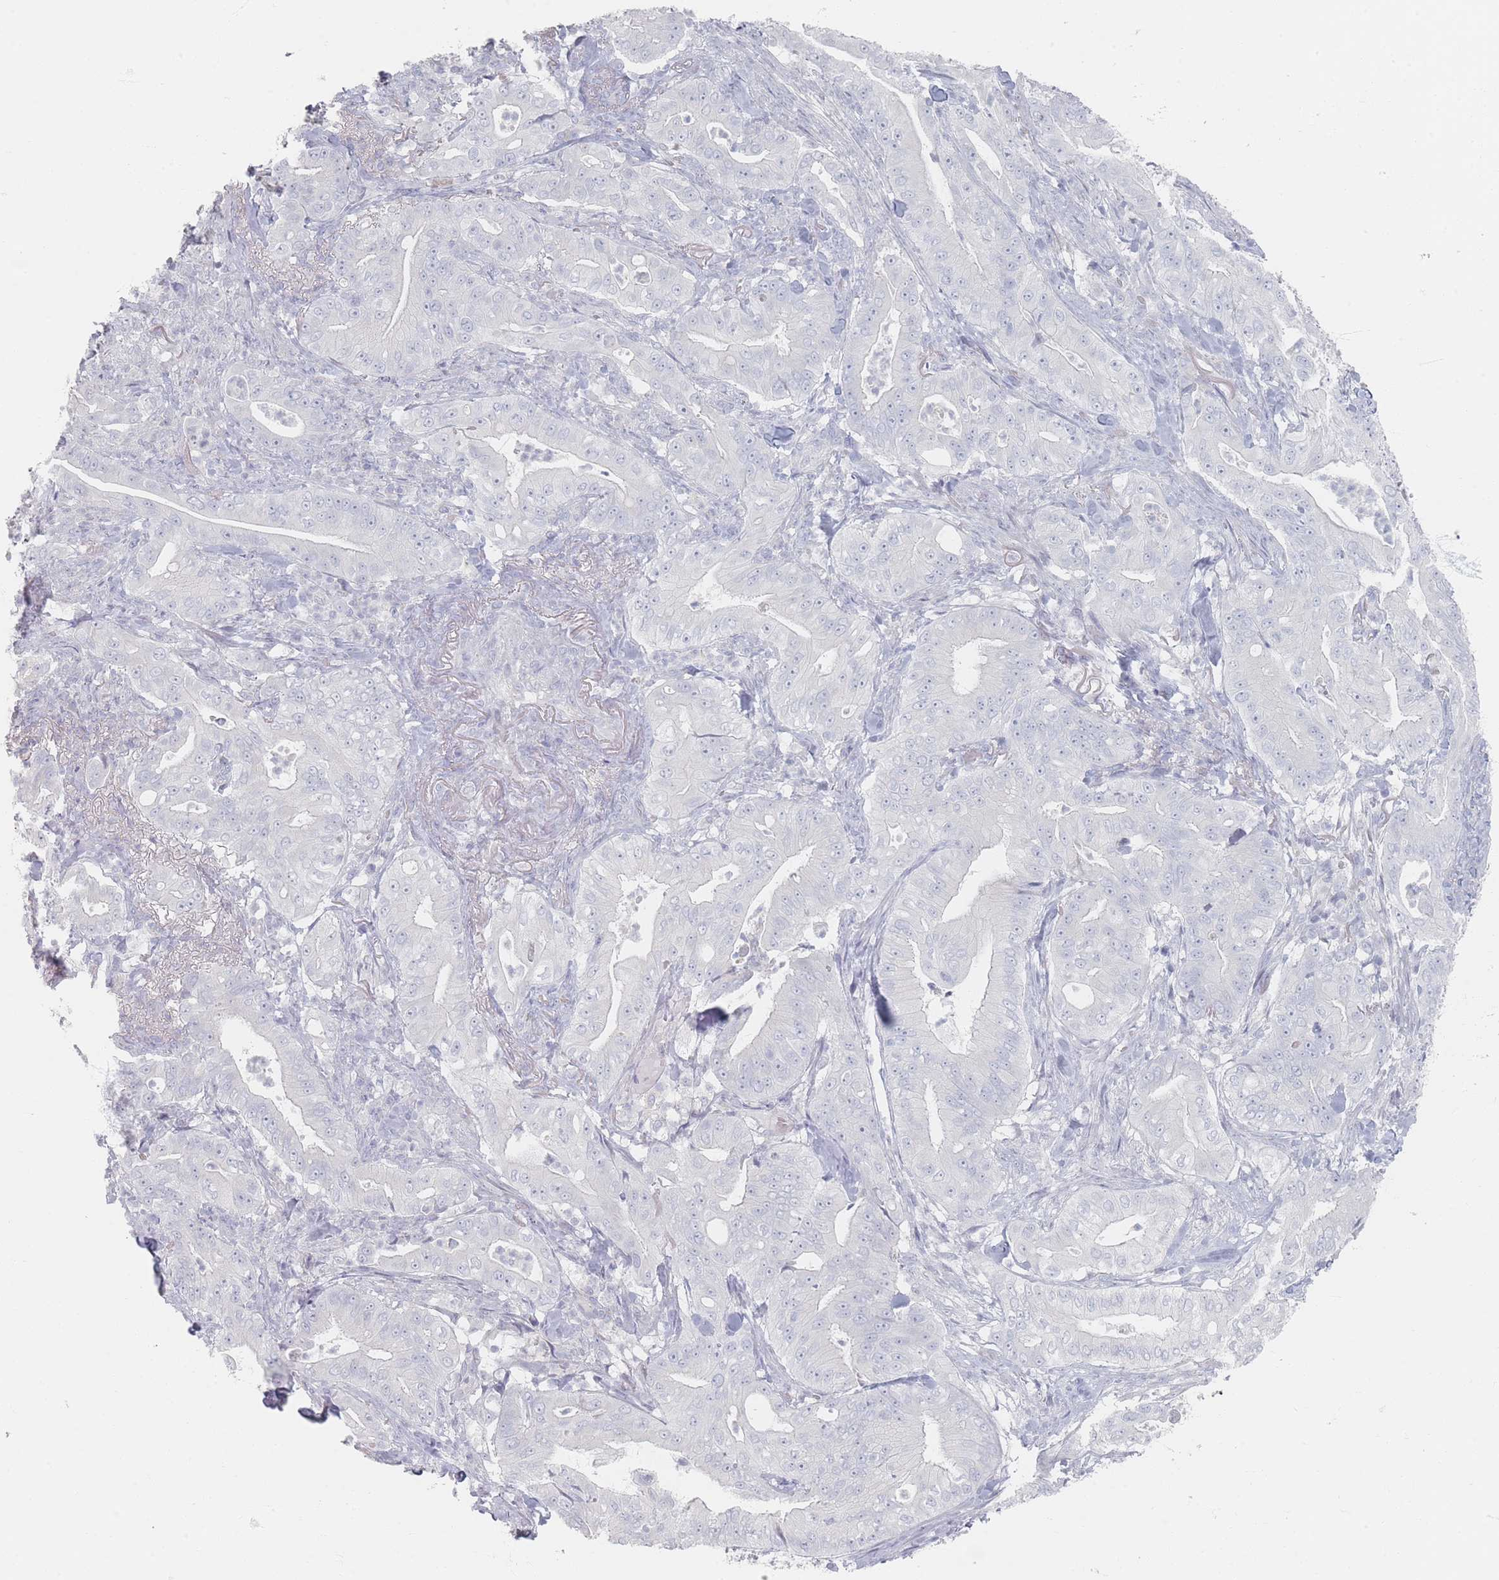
{"staining": {"intensity": "negative", "quantity": "none", "location": "none"}, "tissue": "pancreatic cancer", "cell_type": "Tumor cells", "image_type": "cancer", "snomed": [{"axis": "morphology", "description": "Adenocarcinoma, NOS"}, {"axis": "topography", "description": "Pancreas"}], "caption": "This is an IHC image of adenocarcinoma (pancreatic). There is no positivity in tumor cells.", "gene": "CD37", "patient": {"sex": "male", "age": 71}}